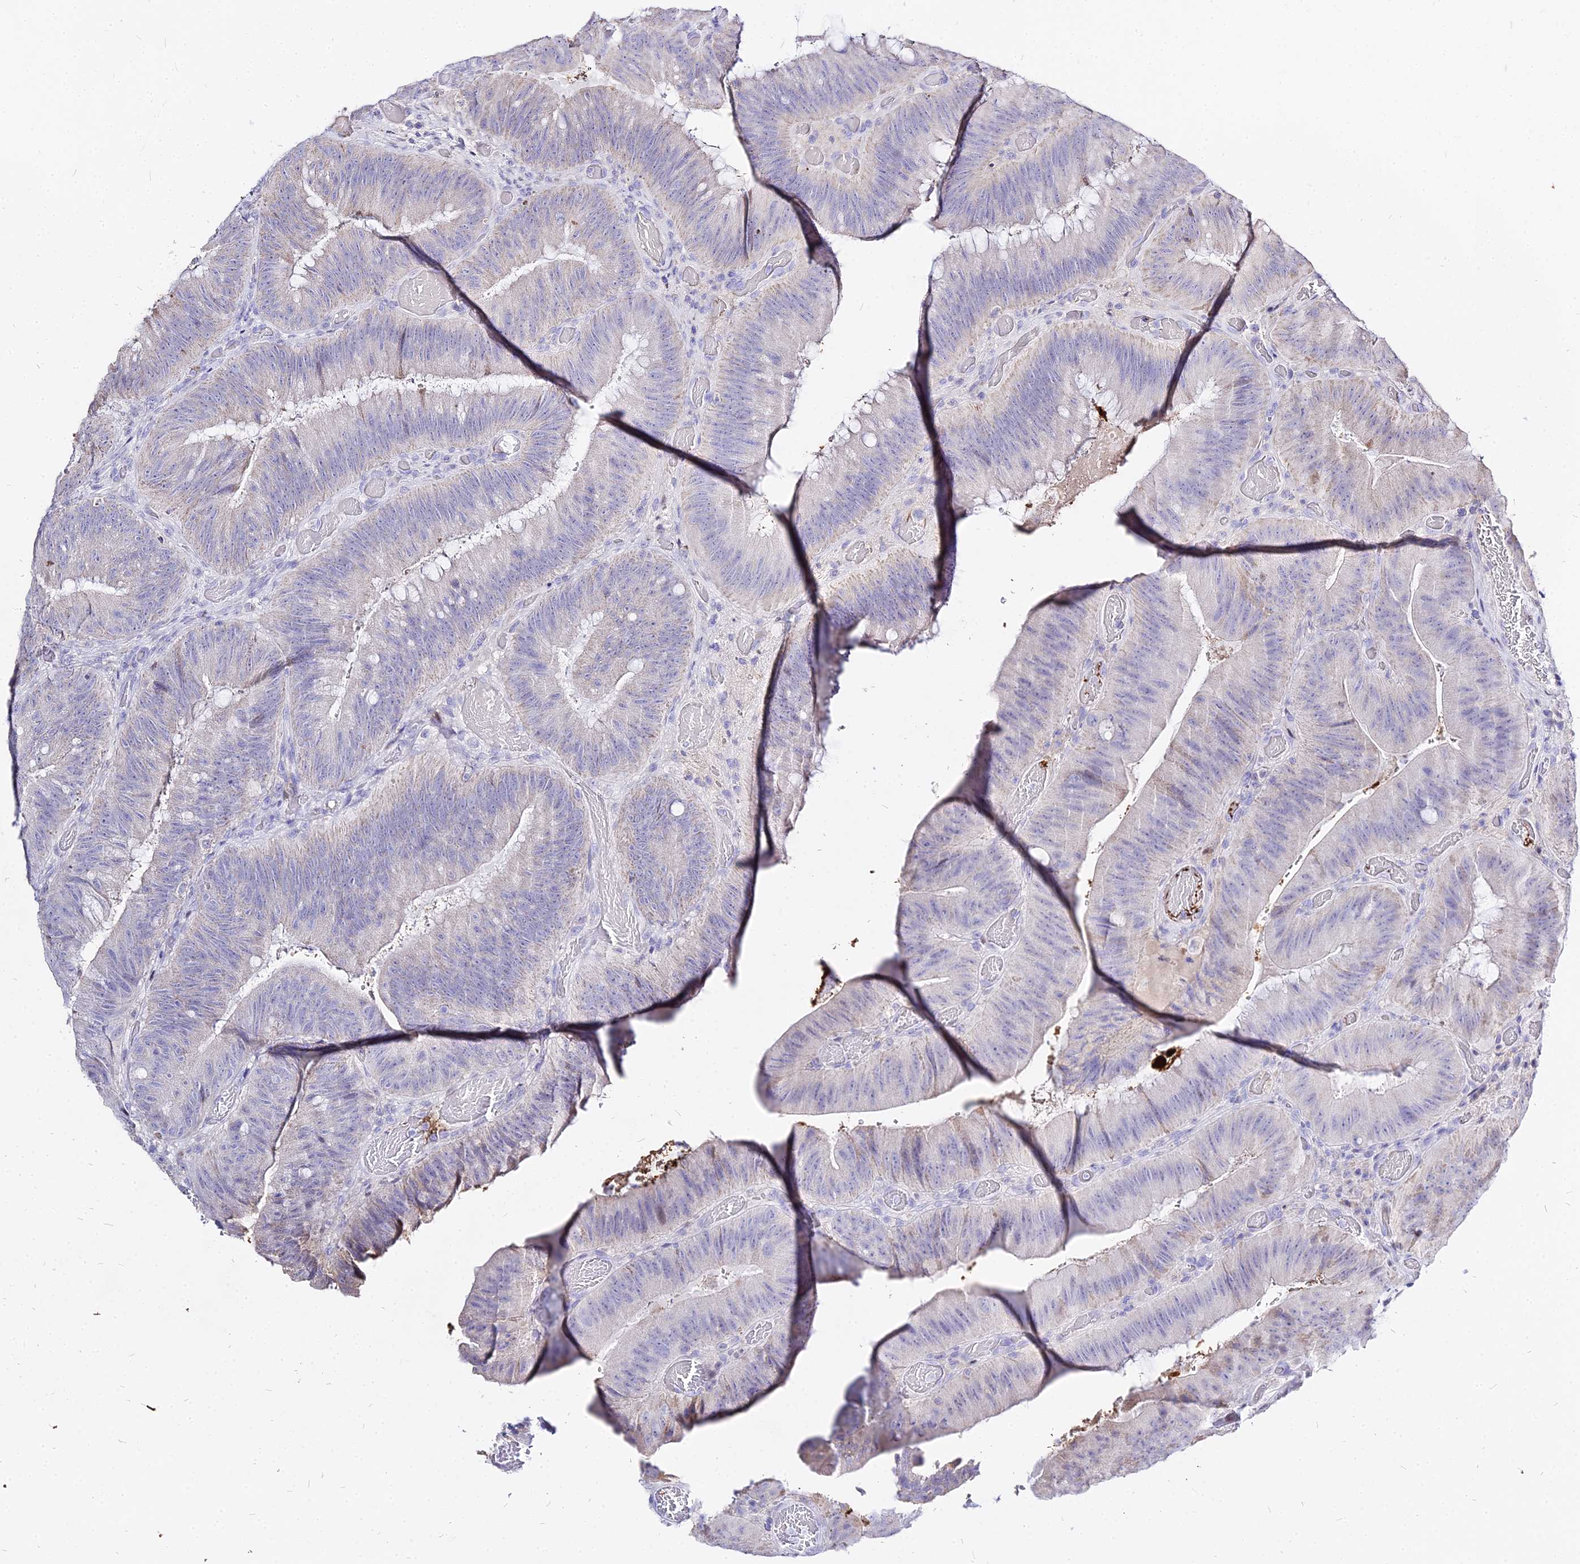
{"staining": {"intensity": "weak", "quantity": "<25%", "location": "cytoplasmic/membranous"}, "tissue": "colorectal cancer", "cell_type": "Tumor cells", "image_type": "cancer", "snomed": [{"axis": "morphology", "description": "Adenocarcinoma, NOS"}, {"axis": "topography", "description": "Colon"}], "caption": "Tumor cells are negative for brown protein staining in colorectal cancer (adenocarcinoma).", "gene": "CARD18", "patient": {"sex": "female", "age": 43}}